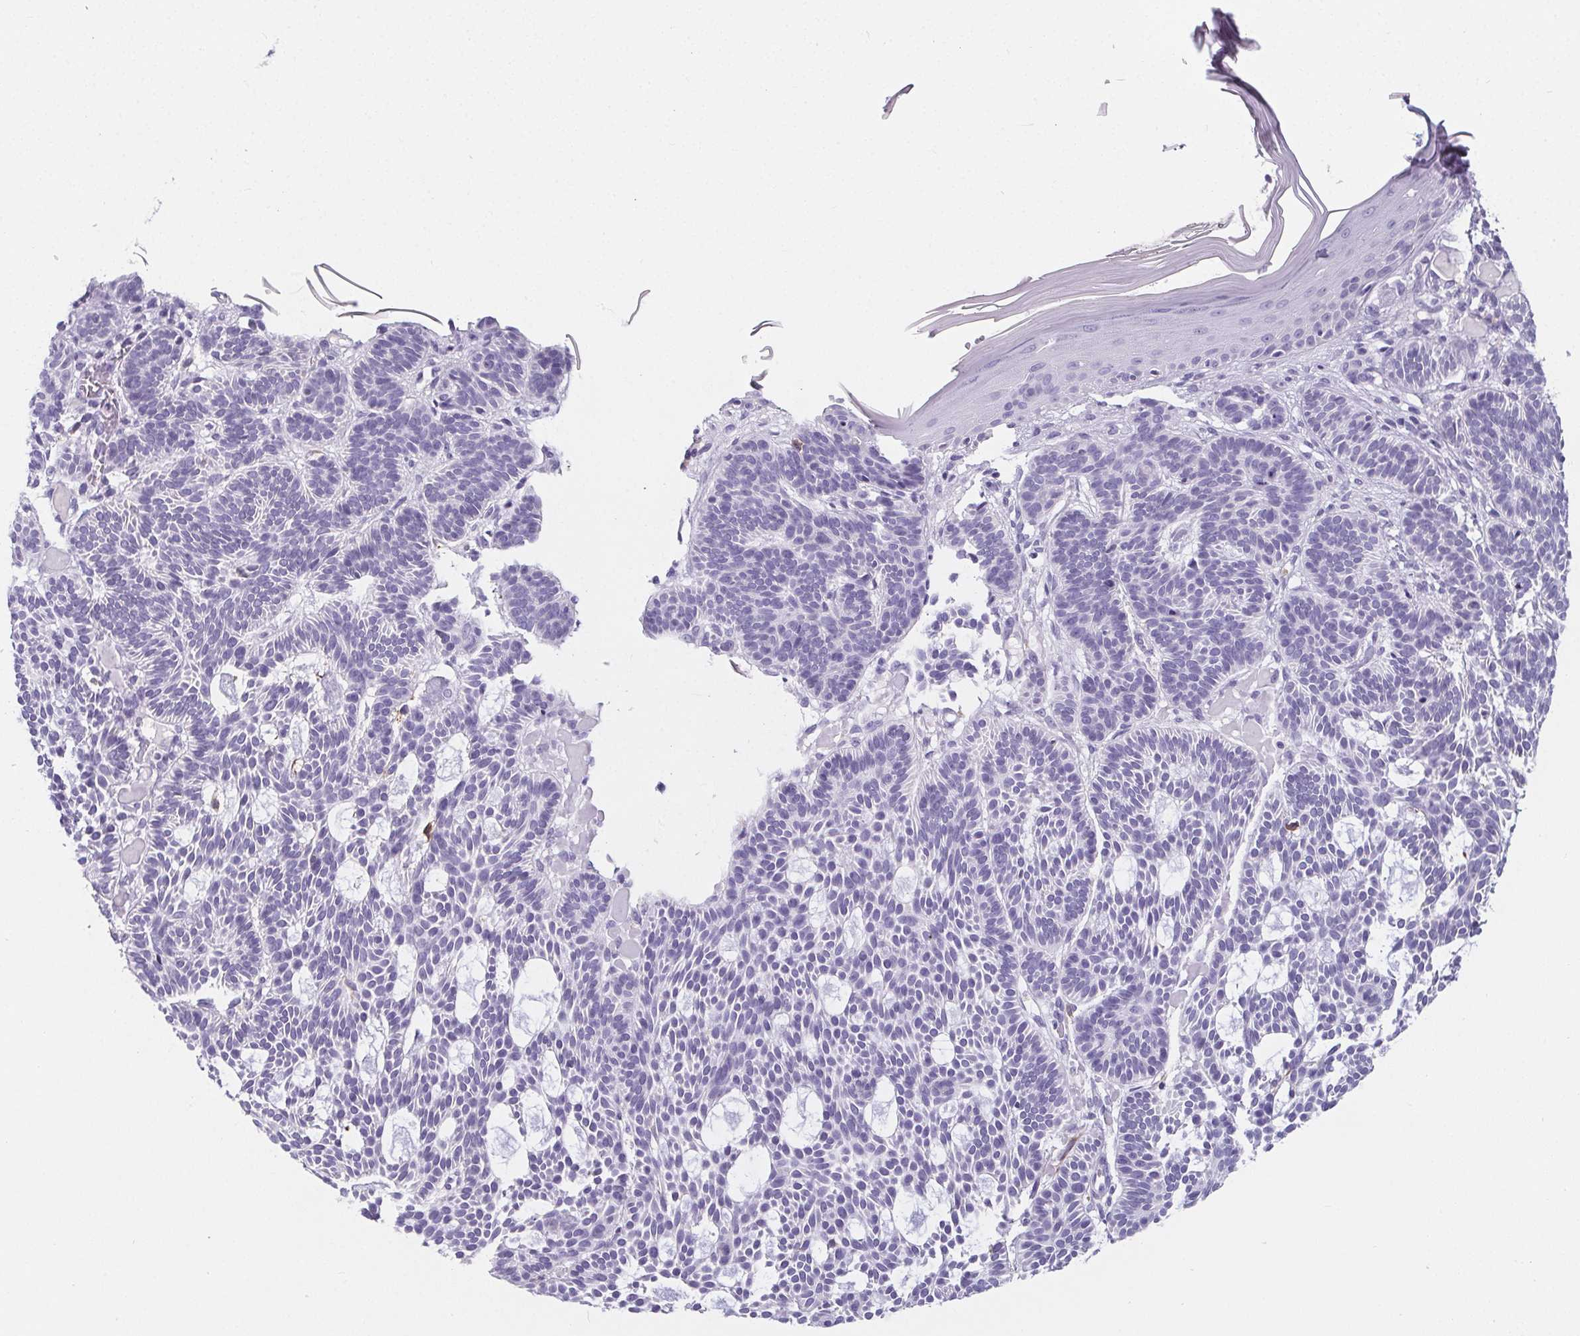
{"staining": {"intensity": "negative", "quantity": "none", "location": "none"}, "tissue": "skin cancer", "cell_type": "Tumor cells", "image_type": "cancer", "snomed": [{"axis": "morphology", "description": "Basal cell carcinoma"}, {"axis": "topography", "description": "Skin"}], "caption": "Immunohistochemistry of human skin basal cell carcinoma shows no positivity in tumor cells.", "gene": "ADRB1", "patient": {"sex": "male", "age": 85}}